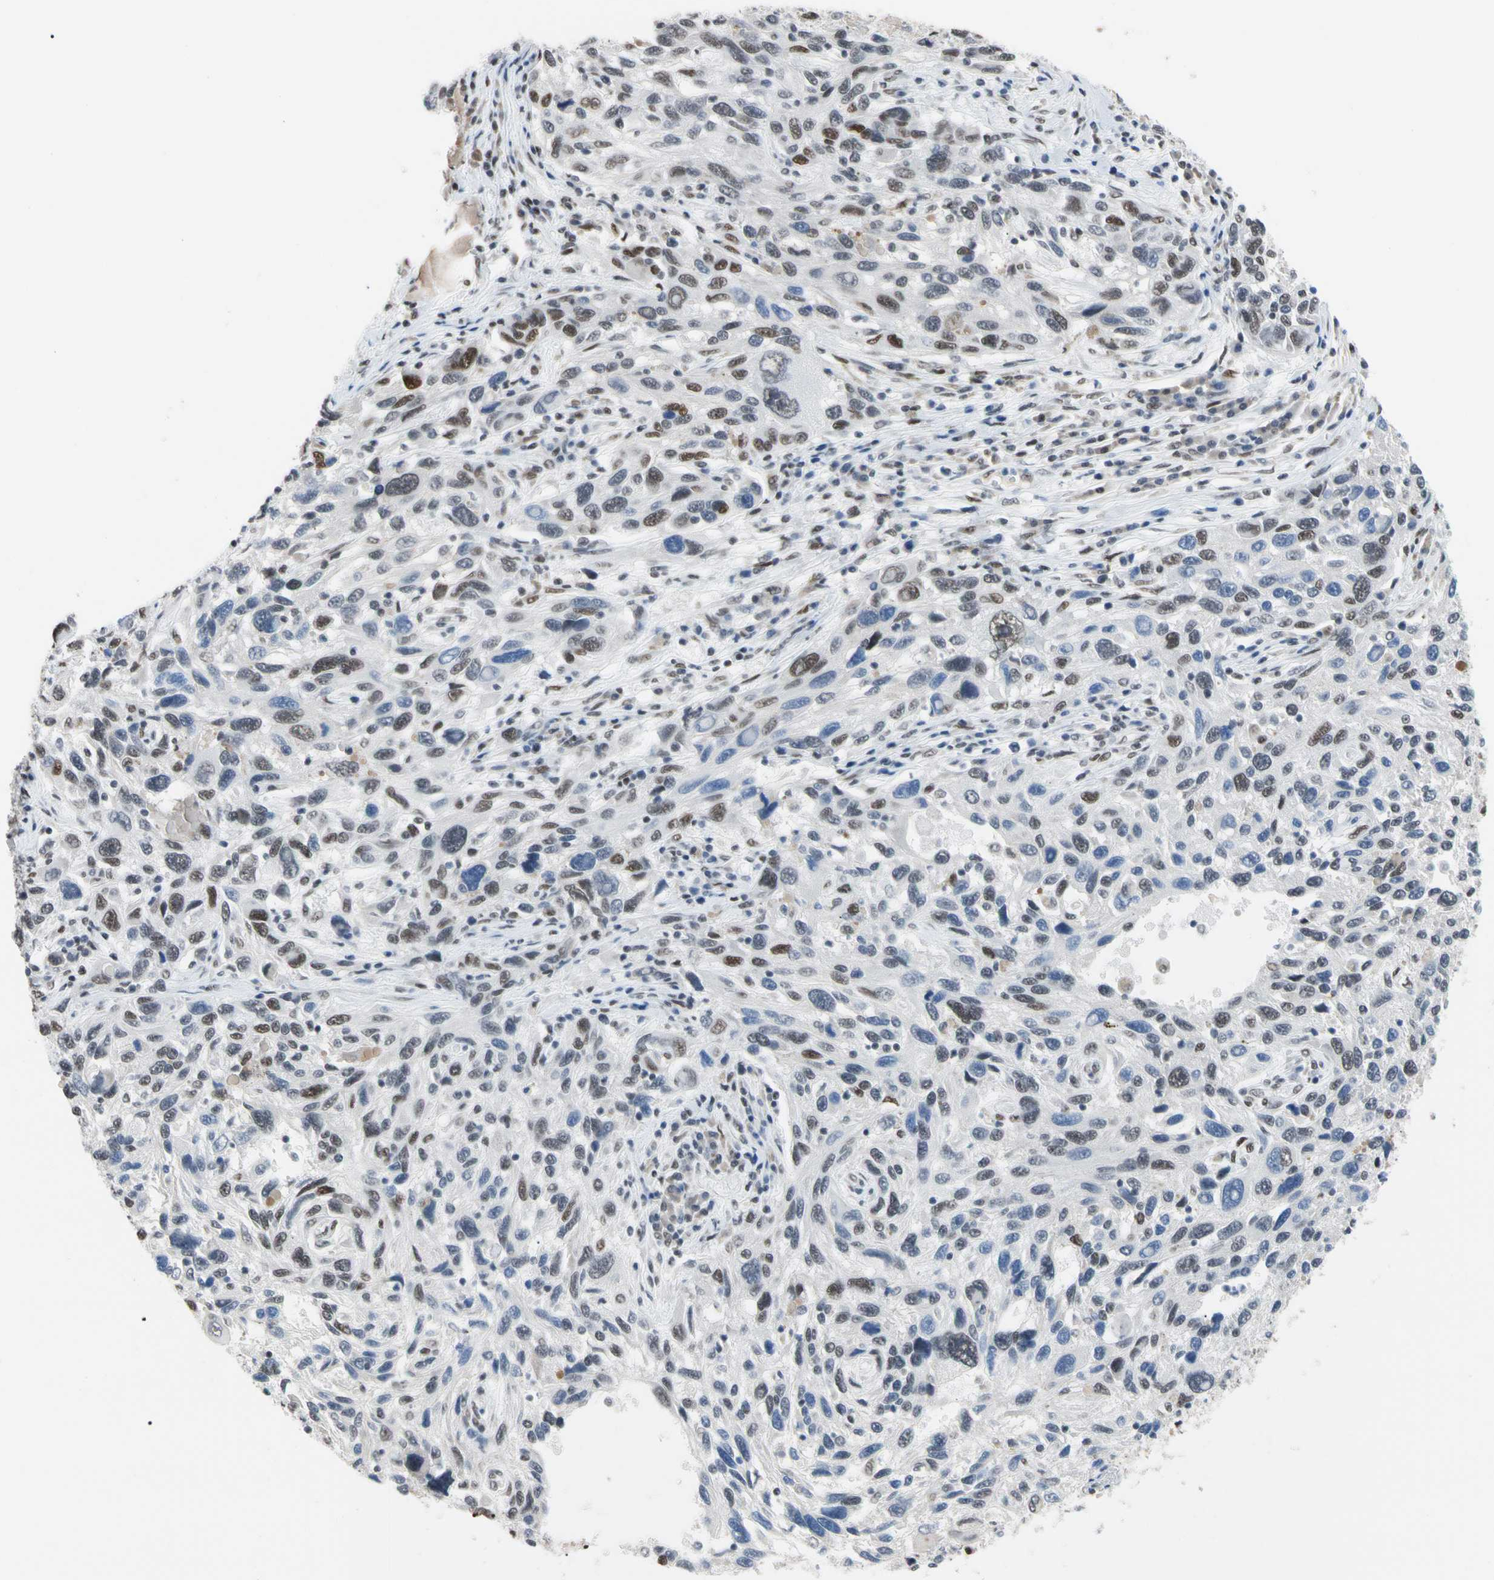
{"staining": {"intensity": "moderate", "quantity": "<25%", "location": "nuclear"}, "tissue": "melanoma", "cell_type": "Tumor cells", "image_type": "cancer", "snomed": [{"axis": "morphology", "description": "Malignant melanoma, NOS"}, {"axis": "topography", "description": "Skin"}], "caption": "Moderate nuclear protein staining is present in about <25% of tumor cells in melanoma.", "gene": "FAM98B", "patient": {"sex": "male", "age": 53}}